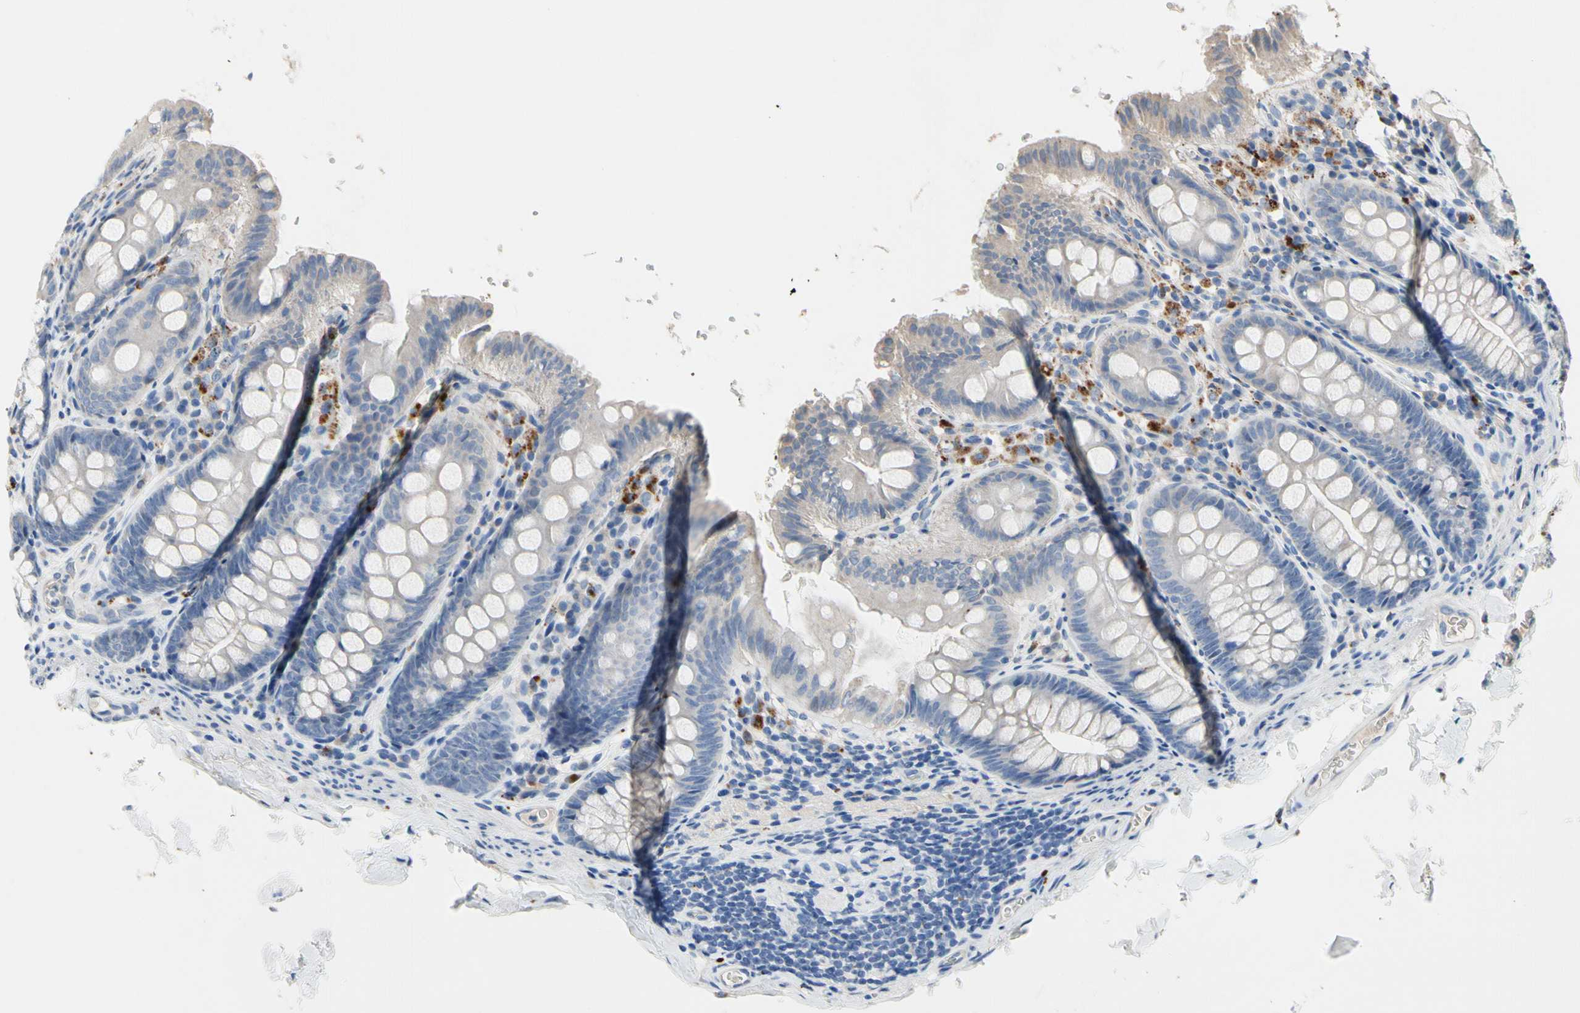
{"staining": {"intensity": "negative", "quantity": "none", "location": "none"}, "tissue": "colon", "cell_type": "Endothelial cells", "image_type": "normal", "snomed": [{"axis": "morphology", "description": "Normal tissue, NOS"}, {"axis": "topography", "description": "Colon"}], "caption": "Immunohistochemistry histopathology image of normal colon stained for a protein (brown), which shows no staining in endothelial cells. (Stains: DAB (3,3'-diaminobenzidine) immunohistochemistry with hematoxylin counter stain, Microscopy: brightfield microscopy at high magnification).", "gene": "RETSAT", "patient": {"sex": "female", "age": 61}}